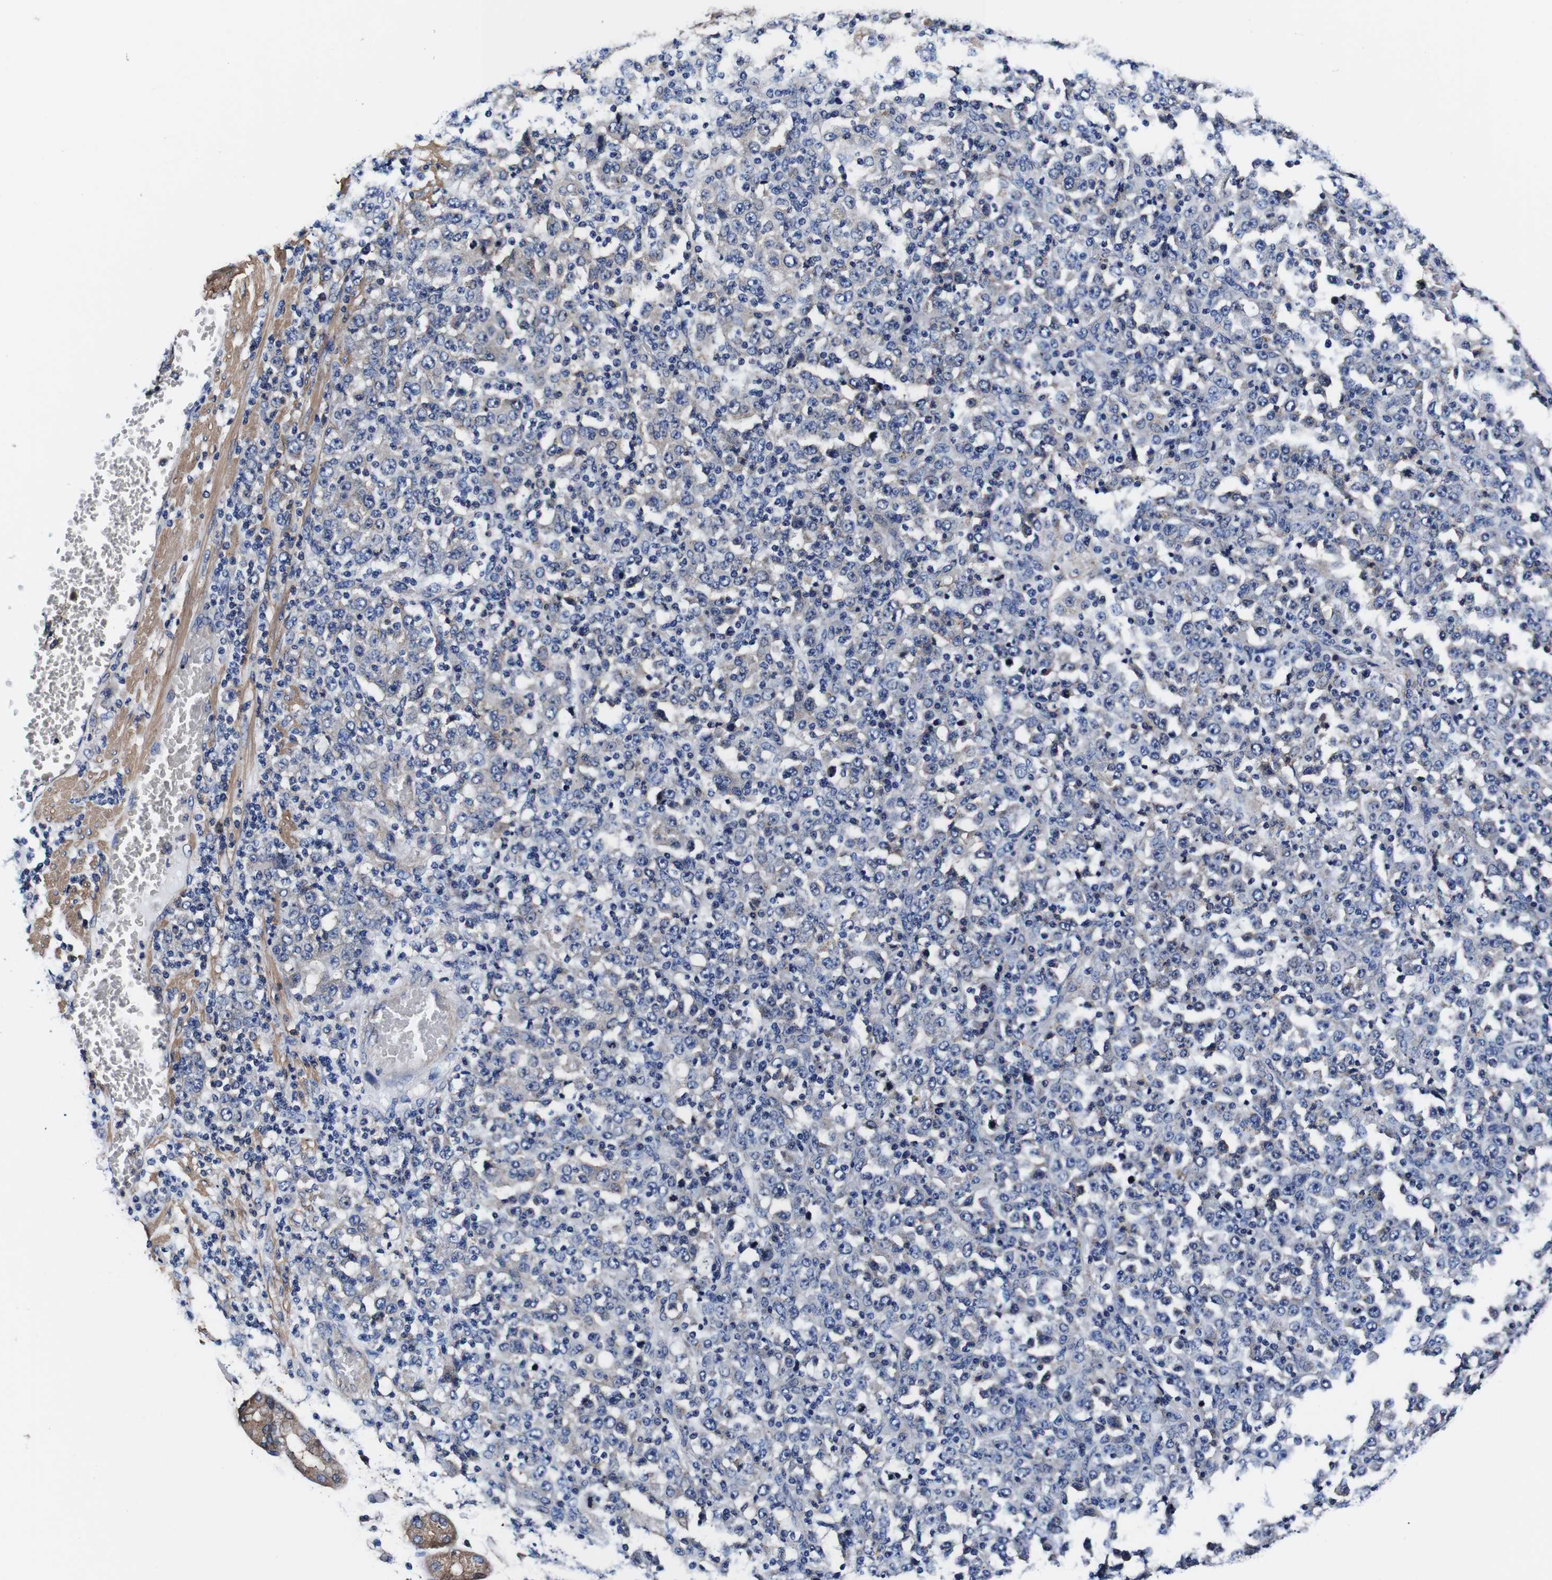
{"staining": {"intensity": "negative", "quantity": "none", "location": "none"}, "tissue": "stomach cancer", "cell_type": "Tumor cells", "image_type": "cancer", "snomed": [{"axis": "morphology", "description": "Normal tissue, NOS"}, {"axis": "morphology", "description": "Adenocarcinoma, NOS"}, {"axis": "topography", "description": "Stomach, upper"}, {"axis": "topography", "description": "Stomach"}], "caption": "Immunohistochemistry of human stomach cancer (adenocarcinoma) displays no positivity in tumor cells.", "gene": "PDCD6IP", "patient": {"sex": "male", "age": 59}}